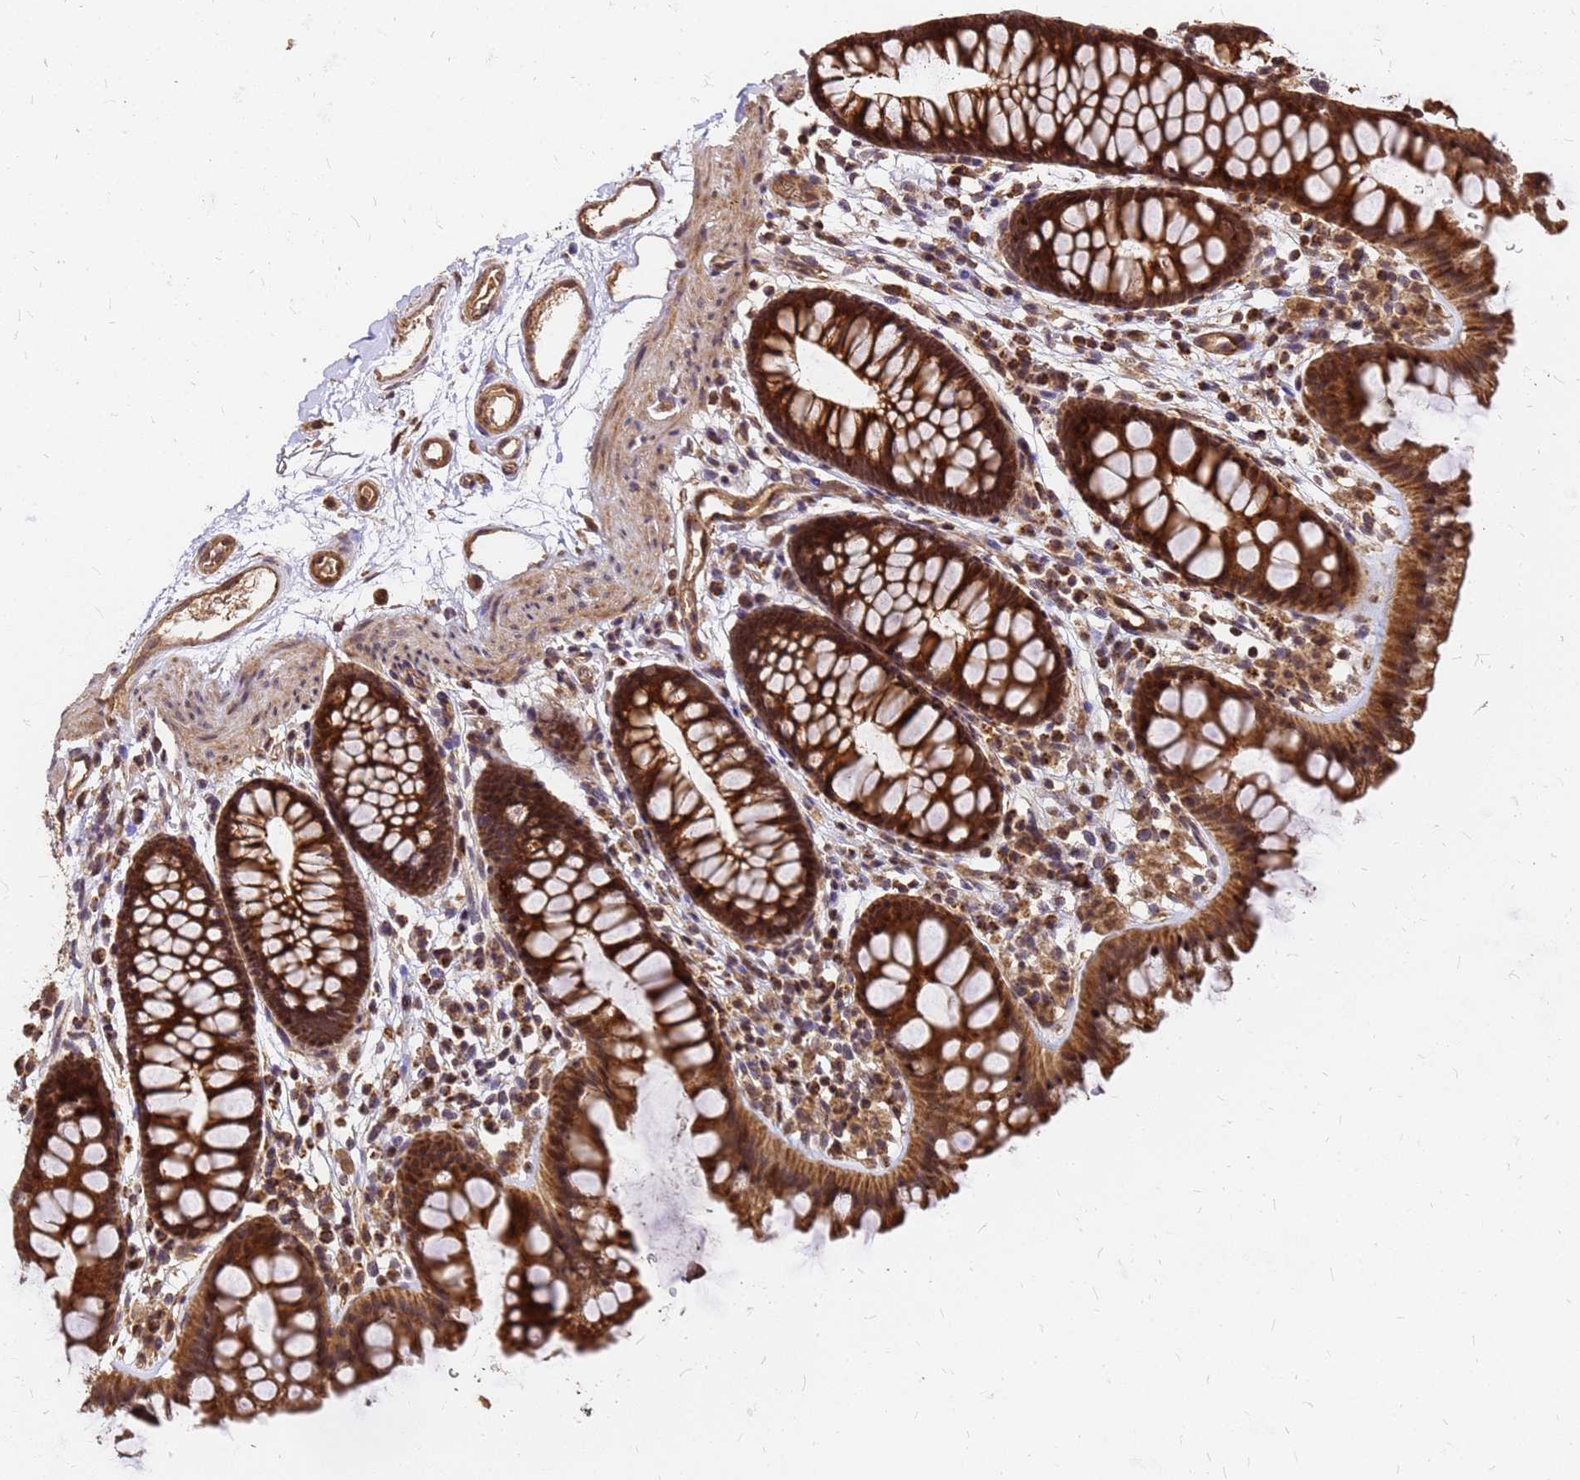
{"staining": {"intensity": "moderate", "quantity": ">75%", "location": "cytoplasmic/membranous,nuclear"}, "tissue": "colon", "cell_type": "Endothelial cells", "image_type": "normal", "snomed": [{"axis": "morphology", "description": "Normal tissue, NOS"}, {"axis": "topography", "description": "Colon"}], "caption": "Approximately >75% of endothelial cells in normal colon display moderate cytoplasmic/membranous,nuclear protein expression as visualized by brown immunohistochemical staining.", "gene": "GPATCH8", "patient": {"sex": "female", "age": 62}}